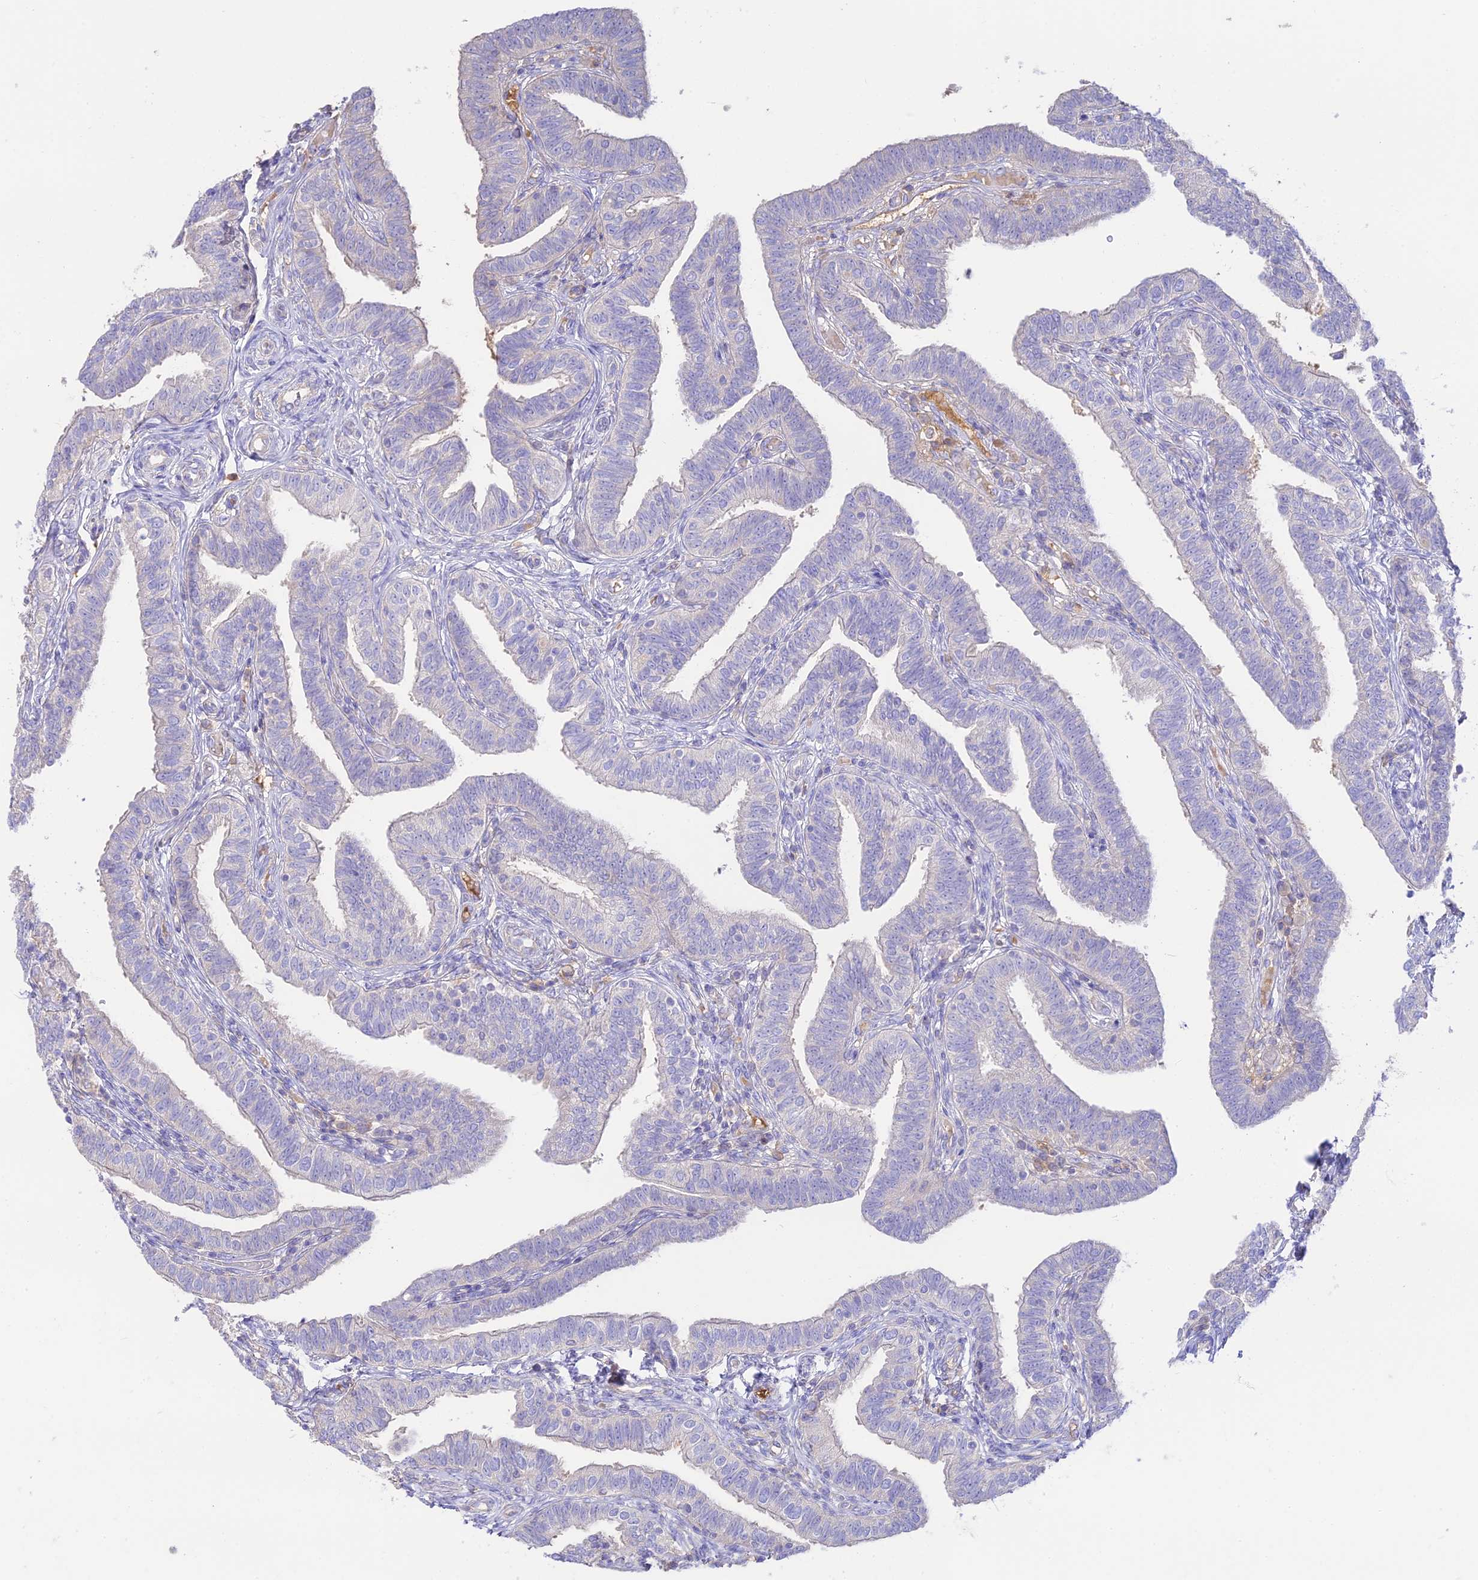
{"staining": {"intensity": "weak", "quantity": "<25%", "location": "cytoplasmic/membranous"}, "tissue": "fallopian tube", "cell_type": "Glandular cells", "image_type": "normal", "snomed": [{"axis": "morphology", "description": "Normal tissue, NOS"}, {"axis": "topography", "description": "Fallopian tube"}], "caption": "Photomicrograph shows no significant protein expression in glandular cells of unremarkable fallopian tube. (Stains: DAB (3,3'-diaminobenzidine) IHC with hematoxylin counter stain, Microscopy: brightfield microscopy at high magnification).", "gene": "NLRP9", "patient": {"sex": "female", "age": 39}}